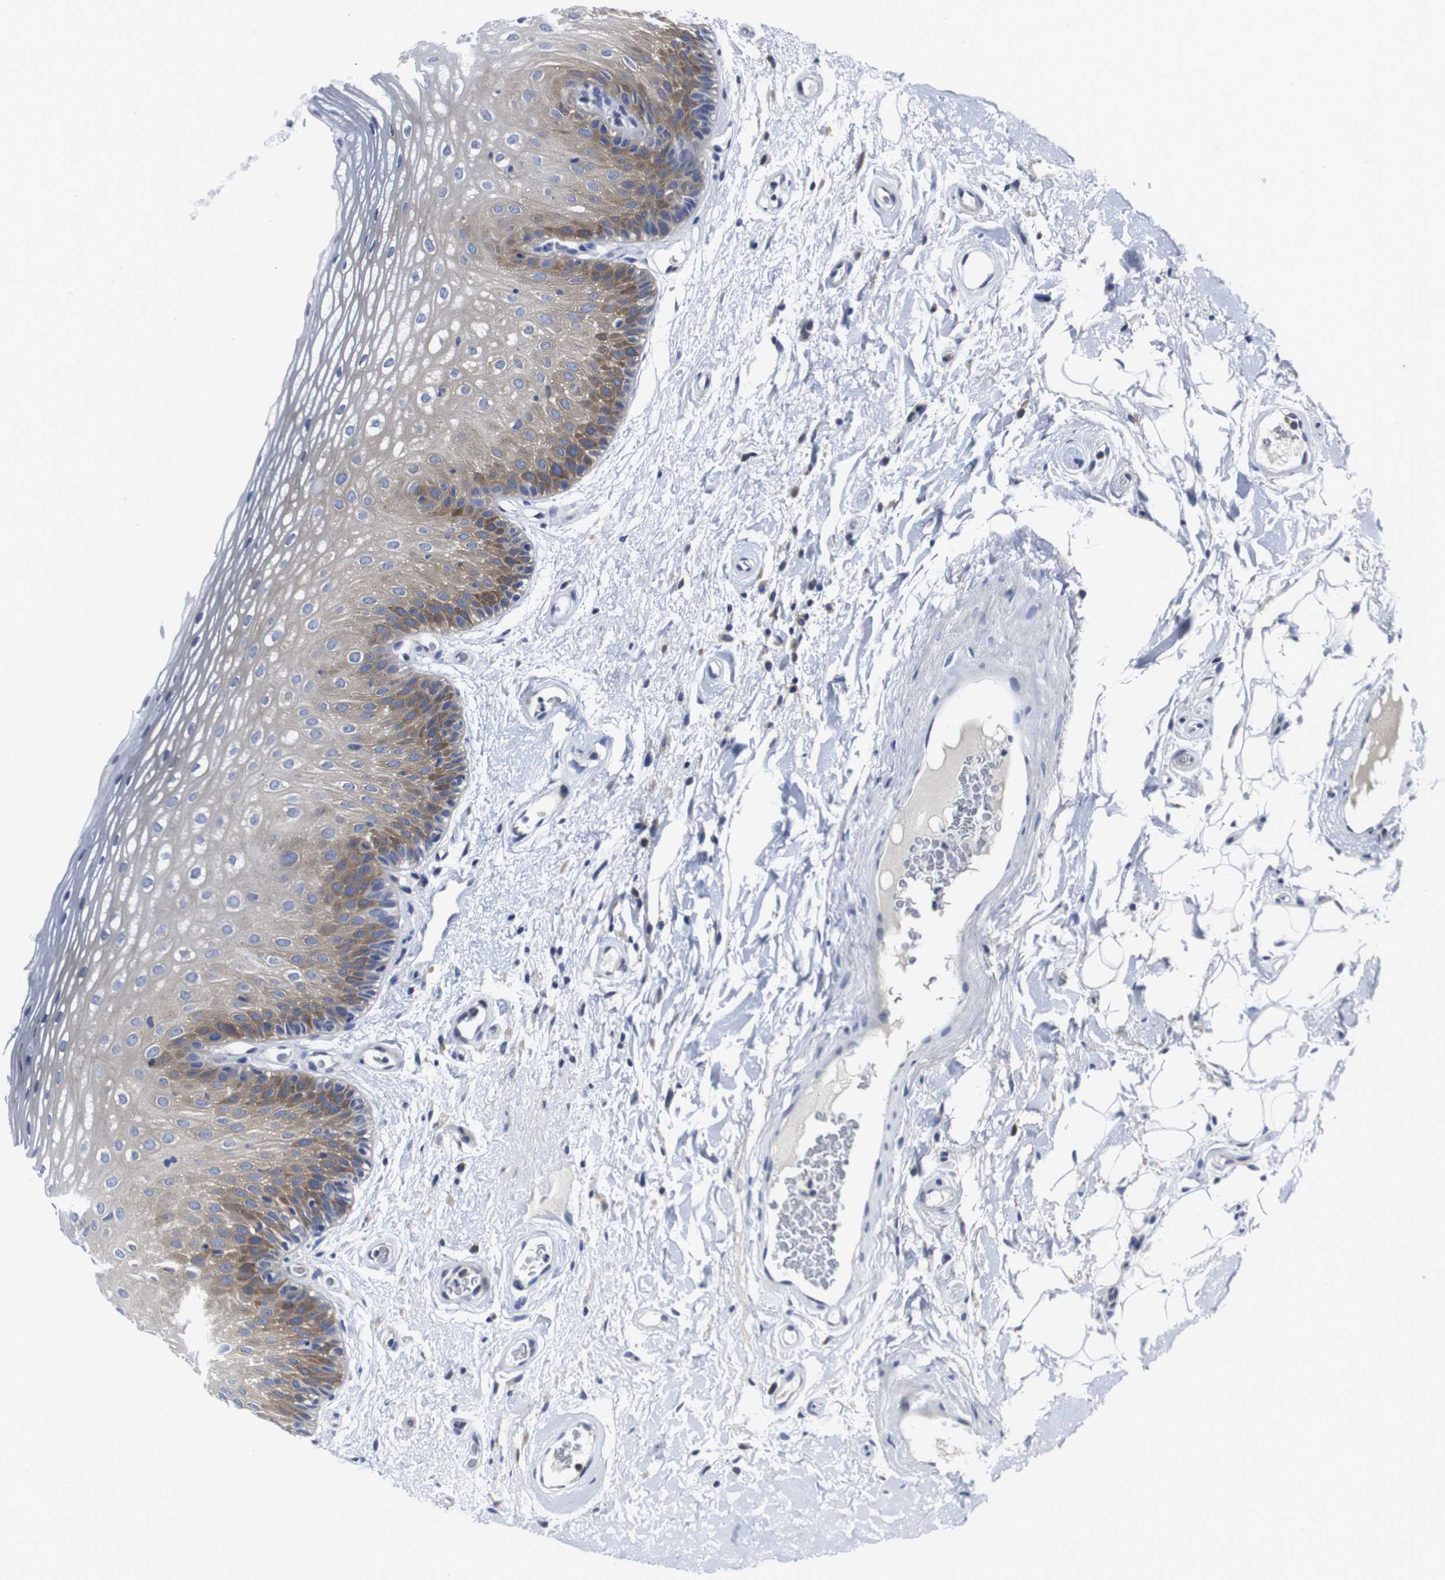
{"staining": {"intensity": "moderate", "quantity": "25%-75%", "location": "cytoplasmic/membranous"}, "tissue": "oral mucosa", "cell_type": "Squamous epithelial cells", "image_type": "normal", "snomed": [{"axis": "morphology", "description": "Normal tissue, NOS"}, {"axis": "morphology", "description": "Squamous cell carcinoma, NOS"}, {"axis": "topography", "description": "Skeletal muscle"}, {"axis": "topography", "description": "Oral tissue"}], "caption": "Moderate cytoplasmic/membranous positivity for a protein is identified in approximately 25%-75% of squamous epithelial cells of unremarkable oral mucosa using immunohistochemistry (IHC).", "gene": "EIF4A1", "patient": {"sex": "male", "age": 71}}